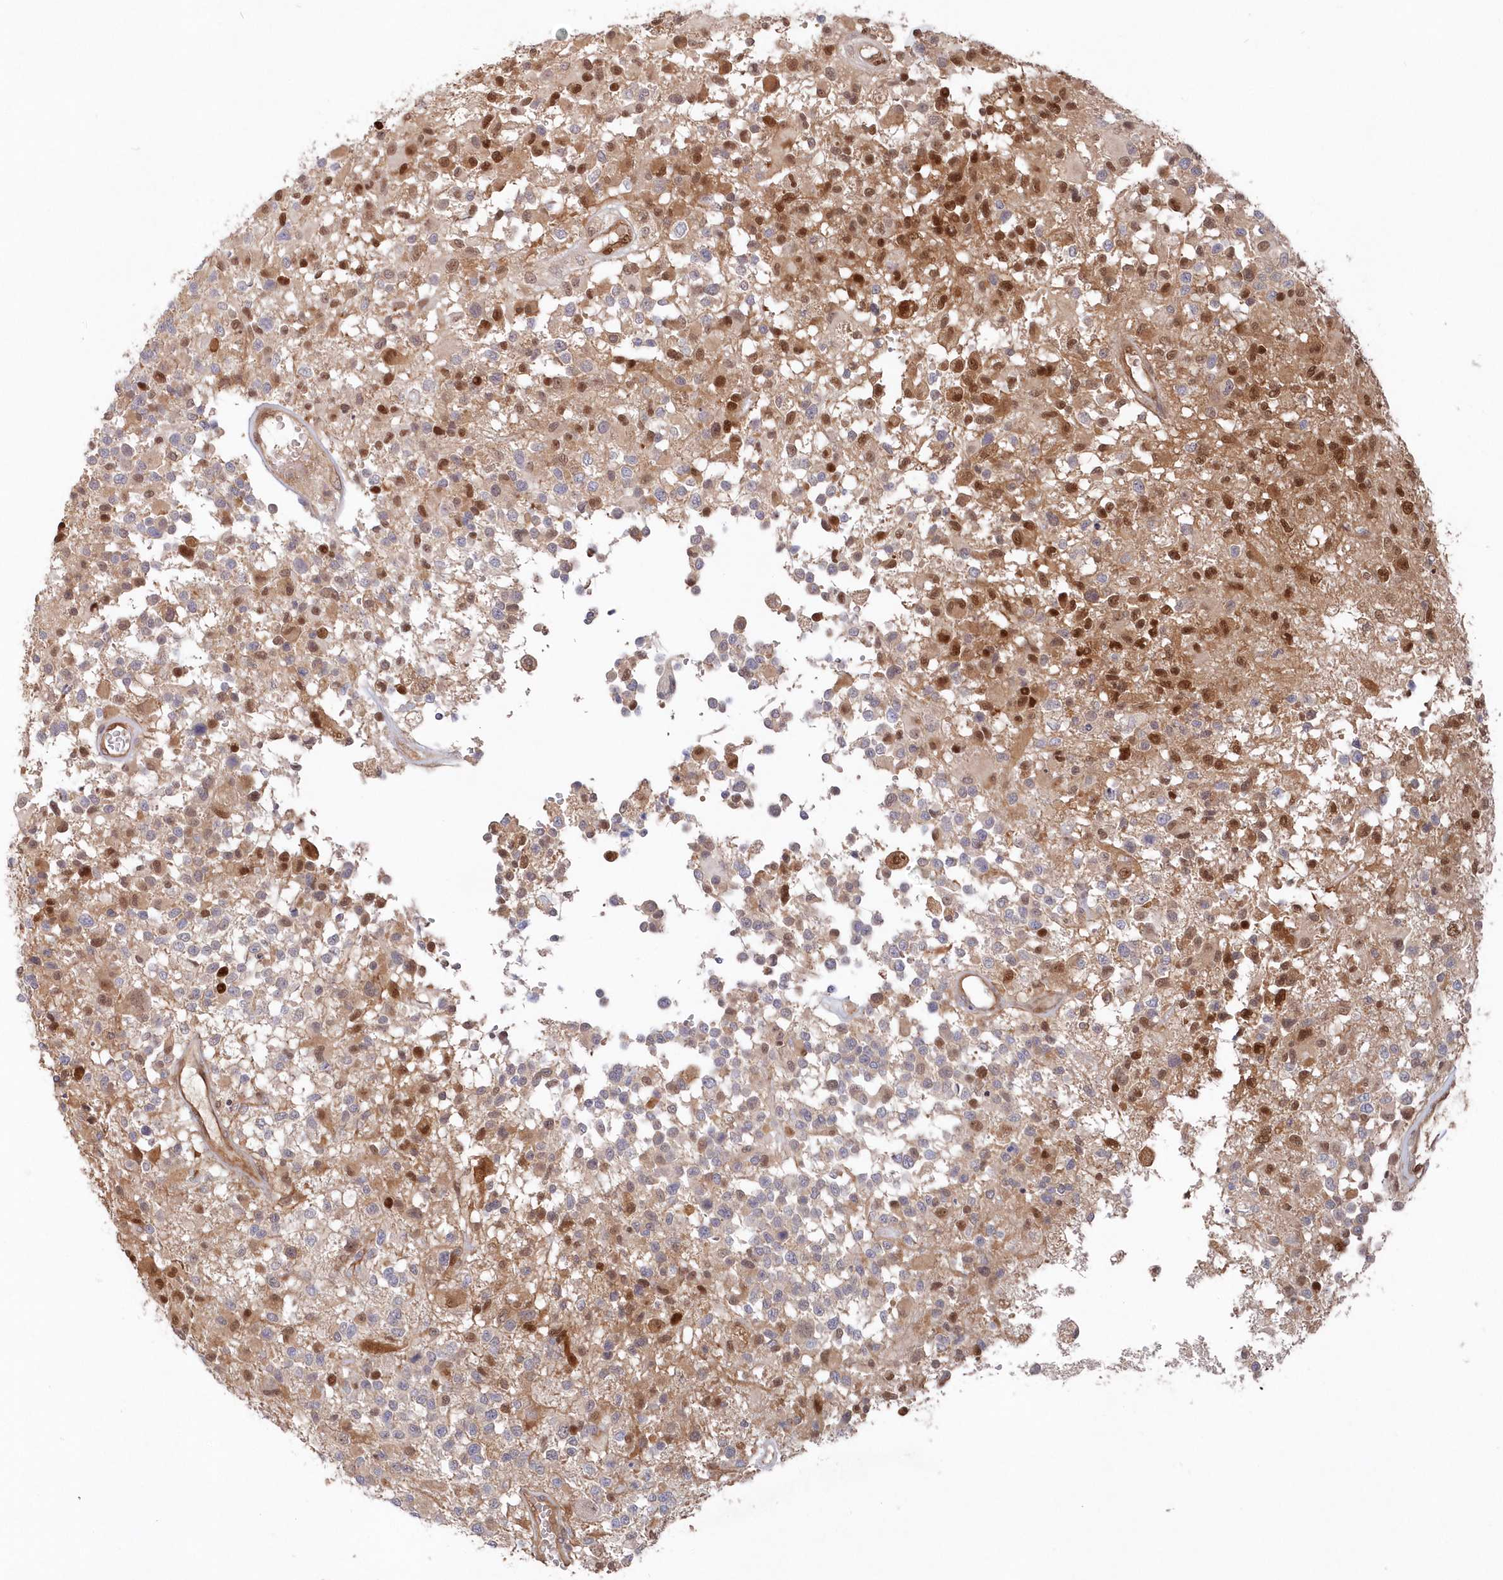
{"staining": {"intensity": "moderate", "quantity": "<25%", "location": "cytoplasmic/membranous,nuclear"}, "tissue": "glioma", "cell_type": "Tumor cells", "image_type": "cancer", "snomed": [{"axis": "morphology", "description": "Glioma, malignant, High grade"}, {"axis": "morphology", "description": "Glioblastoma, NOS"}, {"axis": "topography", "description": "Brain"}], "caption": "A brown stain highlights moderate cytoplasmic/membranous and nuclear expression of a protein in human glioma tumor cells.", "gene": "ABHD14B", "patient": {"sex": "male", "age": 60}}